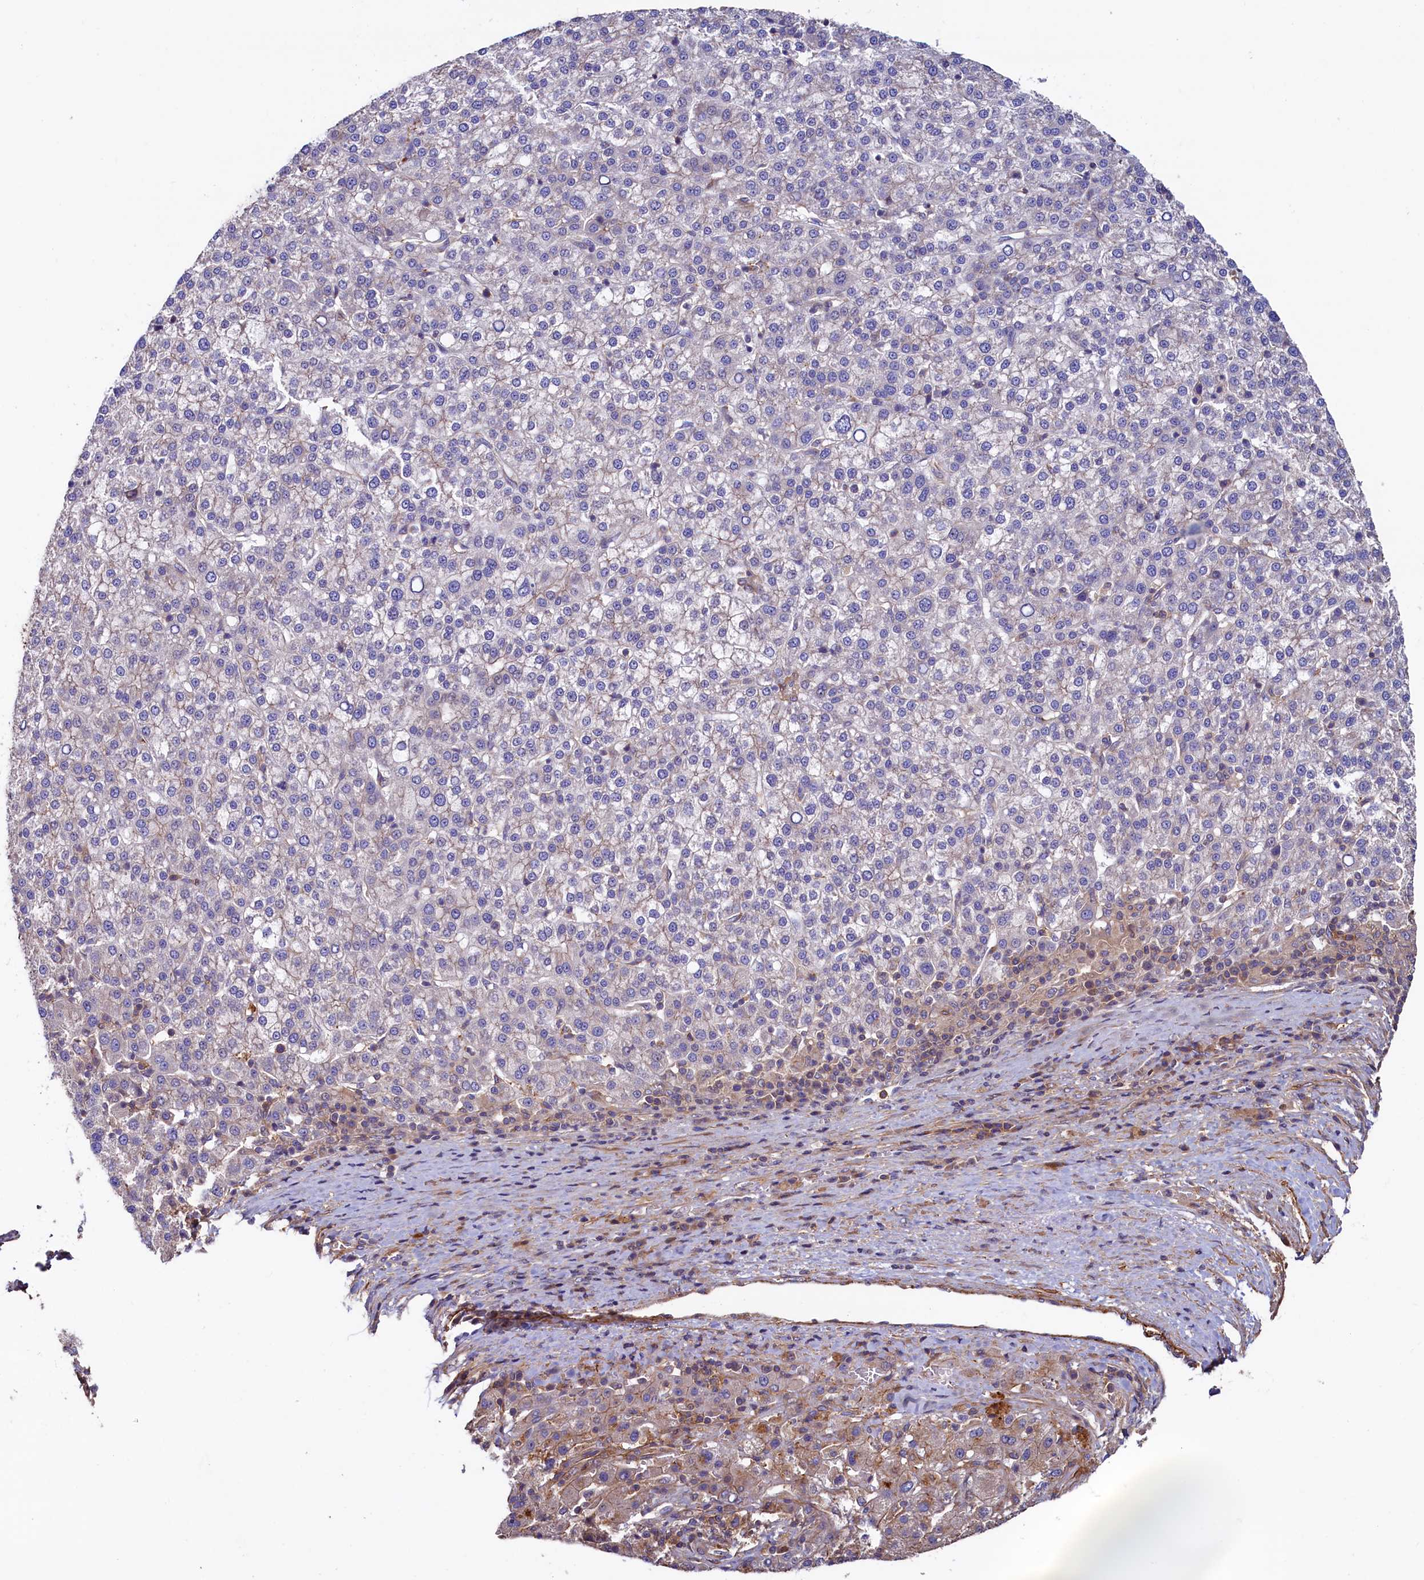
{"staining": {"intensity": "negative", "quantity": "none", "location": "none"}, "tissue": "liver cancer", "cell_type": "Tumor cells", "image_type": "cancer", "snomed": [{"axis": "morphology", "description": "Carcinoma, Hepatocellular, NOS"}, {"axis": "topography", "description": "Liver"}], "caption": "Photomicrograph shows no protein staining in tumor cells of liver cancer (hepatocellular carcinoma) tissue. (DAB immunohistochemistry visualized using brightfield microscopy, high magnification).", "gene": "DUOXA1", "patient": {"sex": "female", "age": 58}}